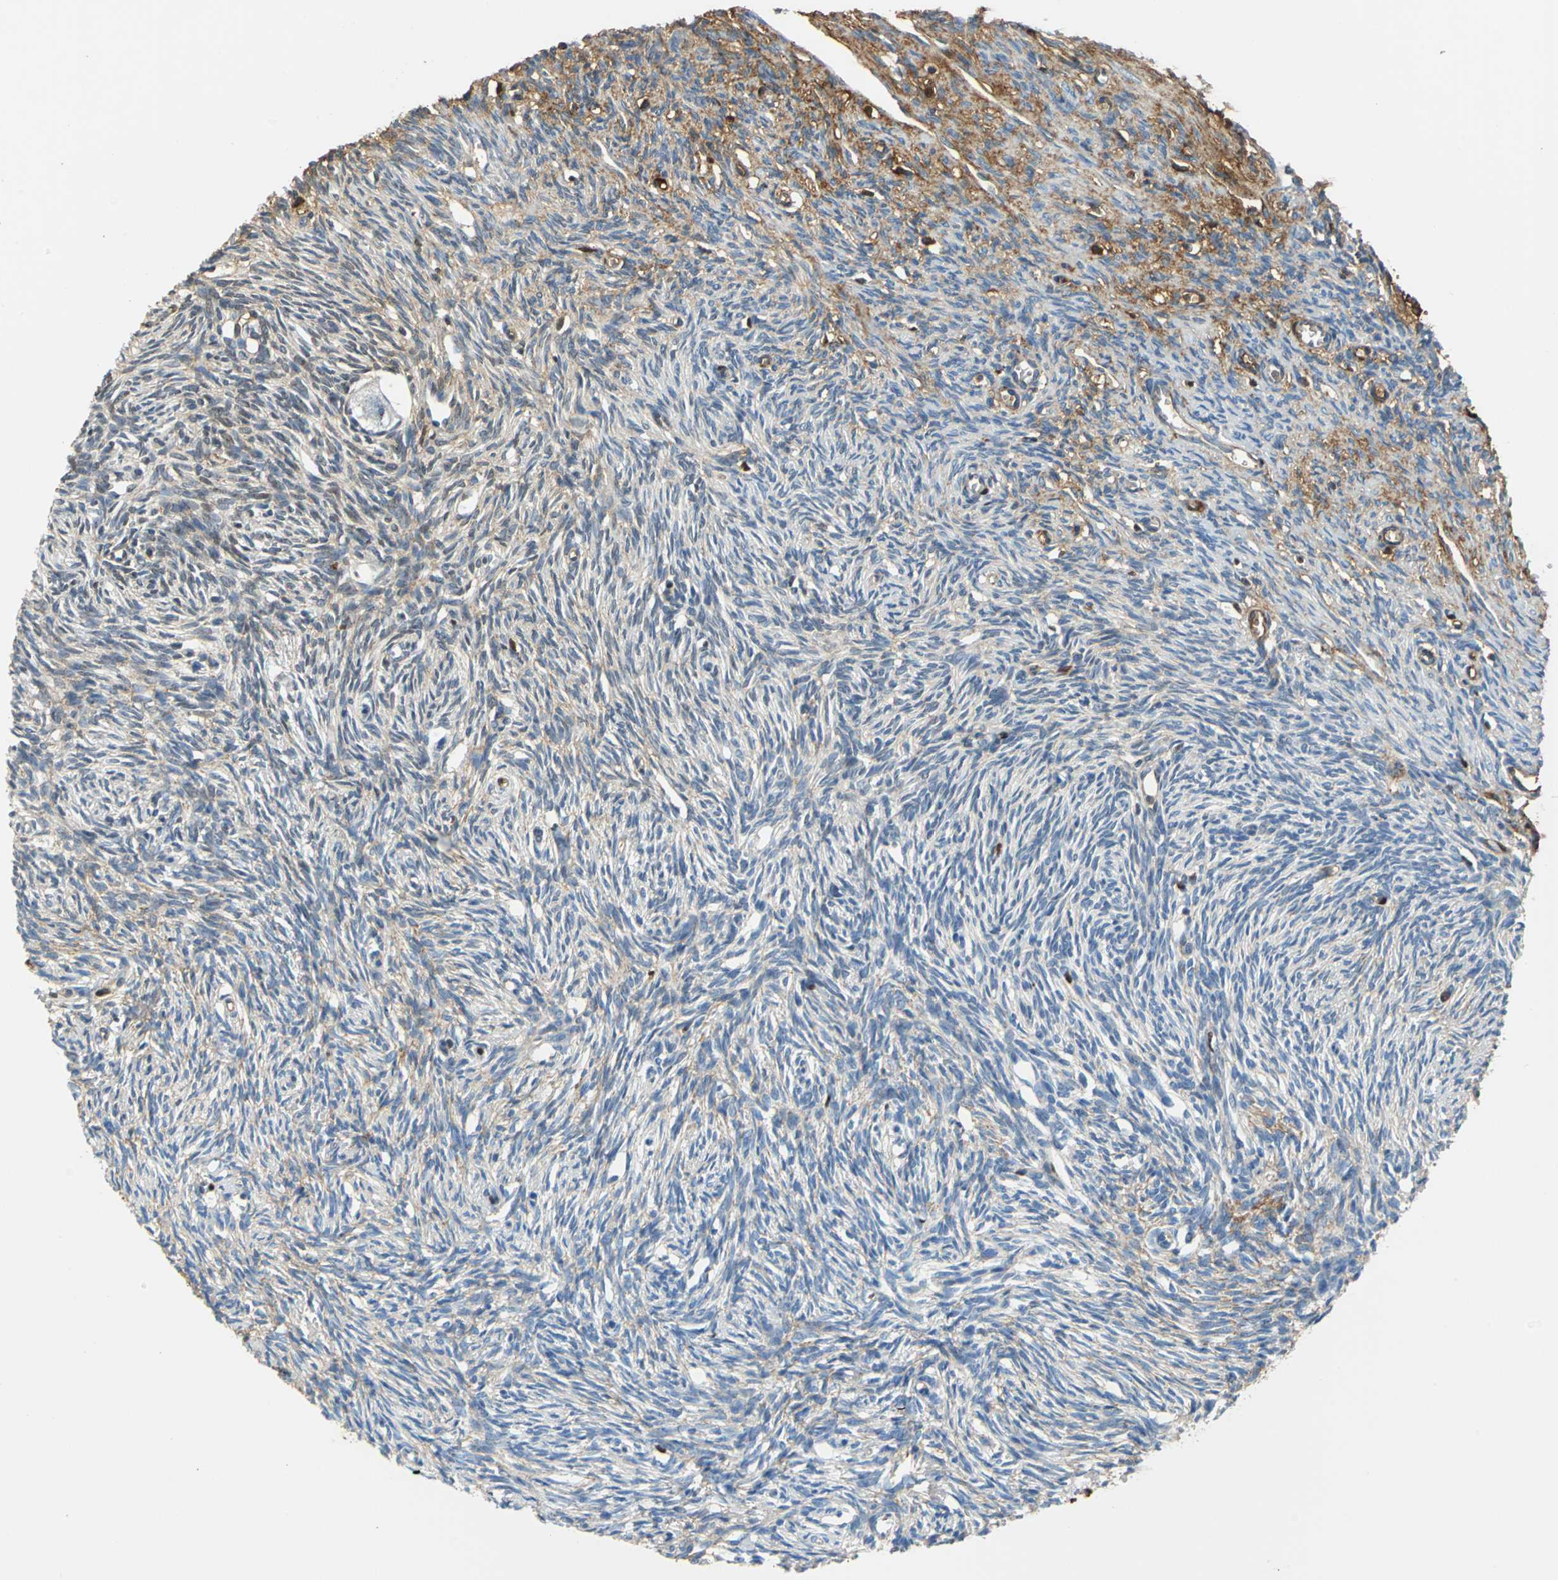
{"staining": {"intensity": "negative", "quantity": "none", "location": "none"}, "tissue": "ovary", "cell_type": "Follicle cells", "image_type": "normal", "snomed": [{"axis": "morphology", "description": "Normal tissue, NOS"}, {"axis": "topography", "description": "Ovary"}], "caption": "This is an immunohistochemistry (IHC) image of normal human ovary. There is no staining in follicle cells.", "gene": "ALB", "patient": {"sex": "female", "age": 33}}